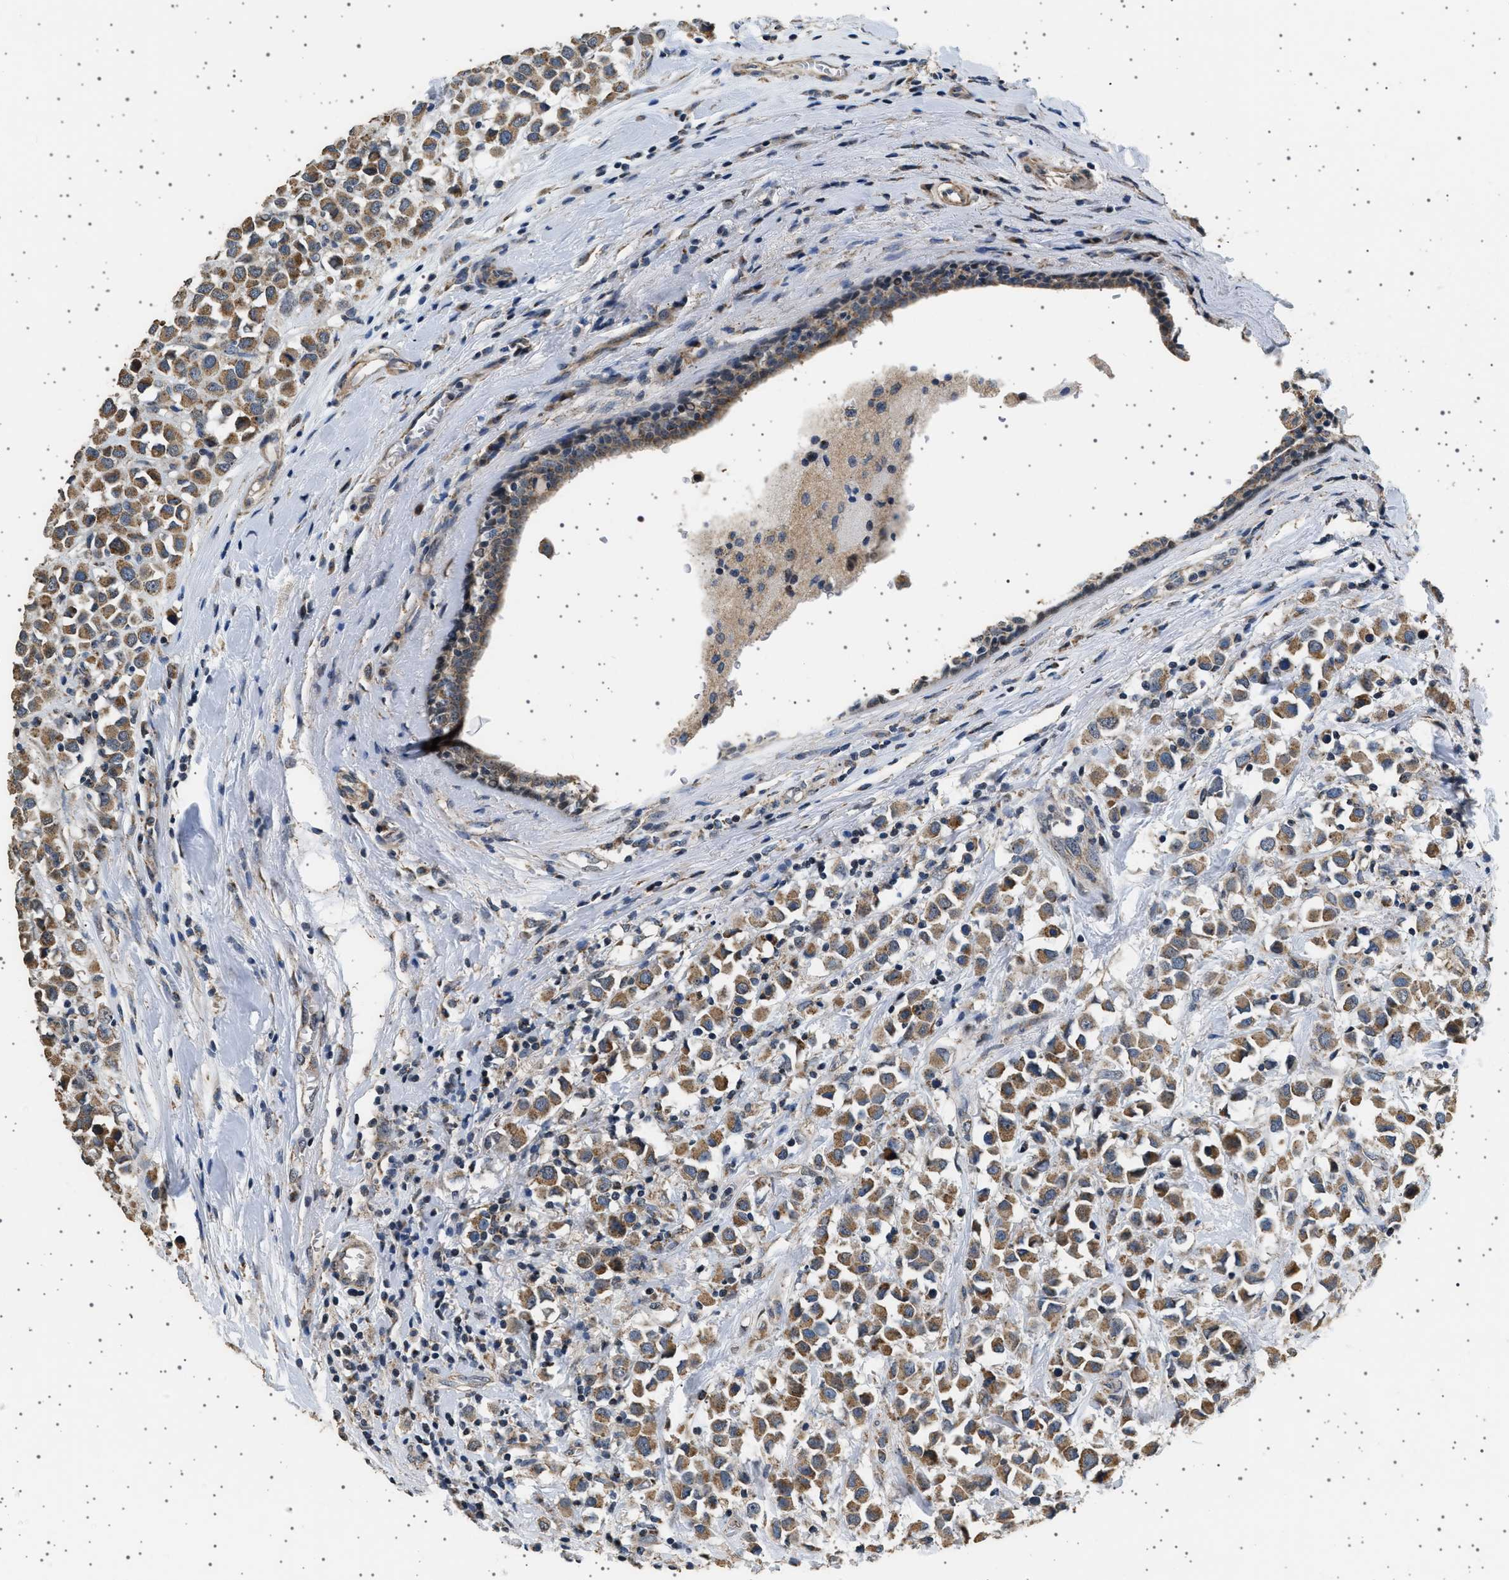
{"staining": {"intensity": "moderate", "quantity": ">75%", "location": "cytoplasmic/membranous"}, "tissue": "breast cancer", "cell_type": "Tumor cells", "image_type": "cancer", "snomed": [{"axis": "morphology", "description": "Duct carcinoma"}, {"axis": "topography", "description": "Breast"}], "caption": "An image of breast cancer stained for a protein exhibits moderate cytoplasmic/membranous brown staining in tumor cells.", "gene": "KCNA4", "patient": {"sex": "female", "age": 61}}